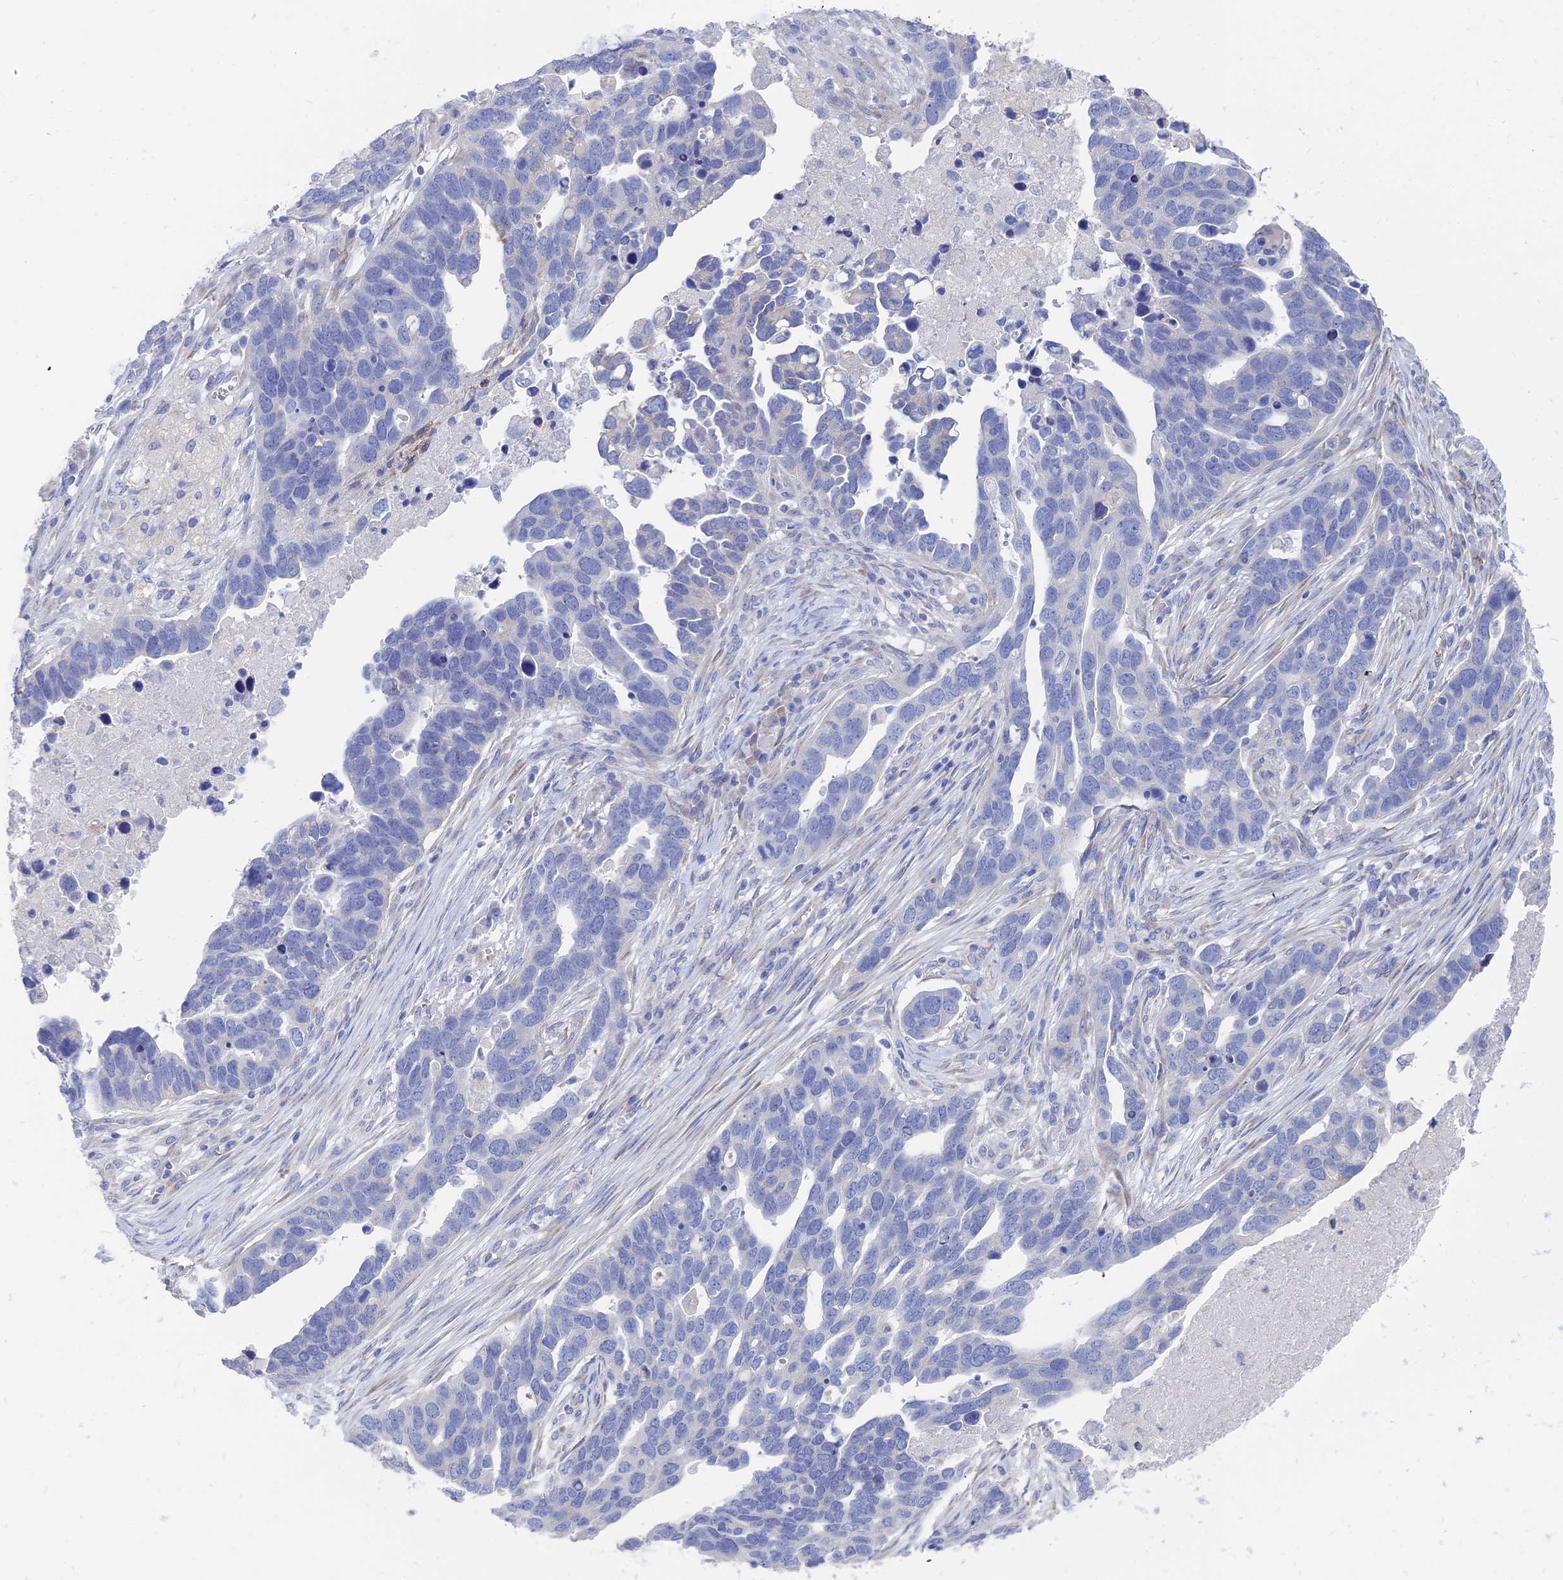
{"staining": {"intensity": "negative", "quantity": "none", "location": "none"}, "tissue": "ovarian cancer", "cell_type": "Tumor cells", "image_type": "cancer", "snomed": [{"axis": "morphology", "description": "Cystadenocarcinoma, serous, NOS"}, {"axis": "topography", "description": "Ovary"}], "caption": "An IHC photomicrograph of serous cystadenocarcinoma (ovarian) is shown. There is no staining in tumor cells of serous cystadenocarcinoma (ovarian).", "gene": "TNNT3", "patient": {"sex": "female", "age": 54}}